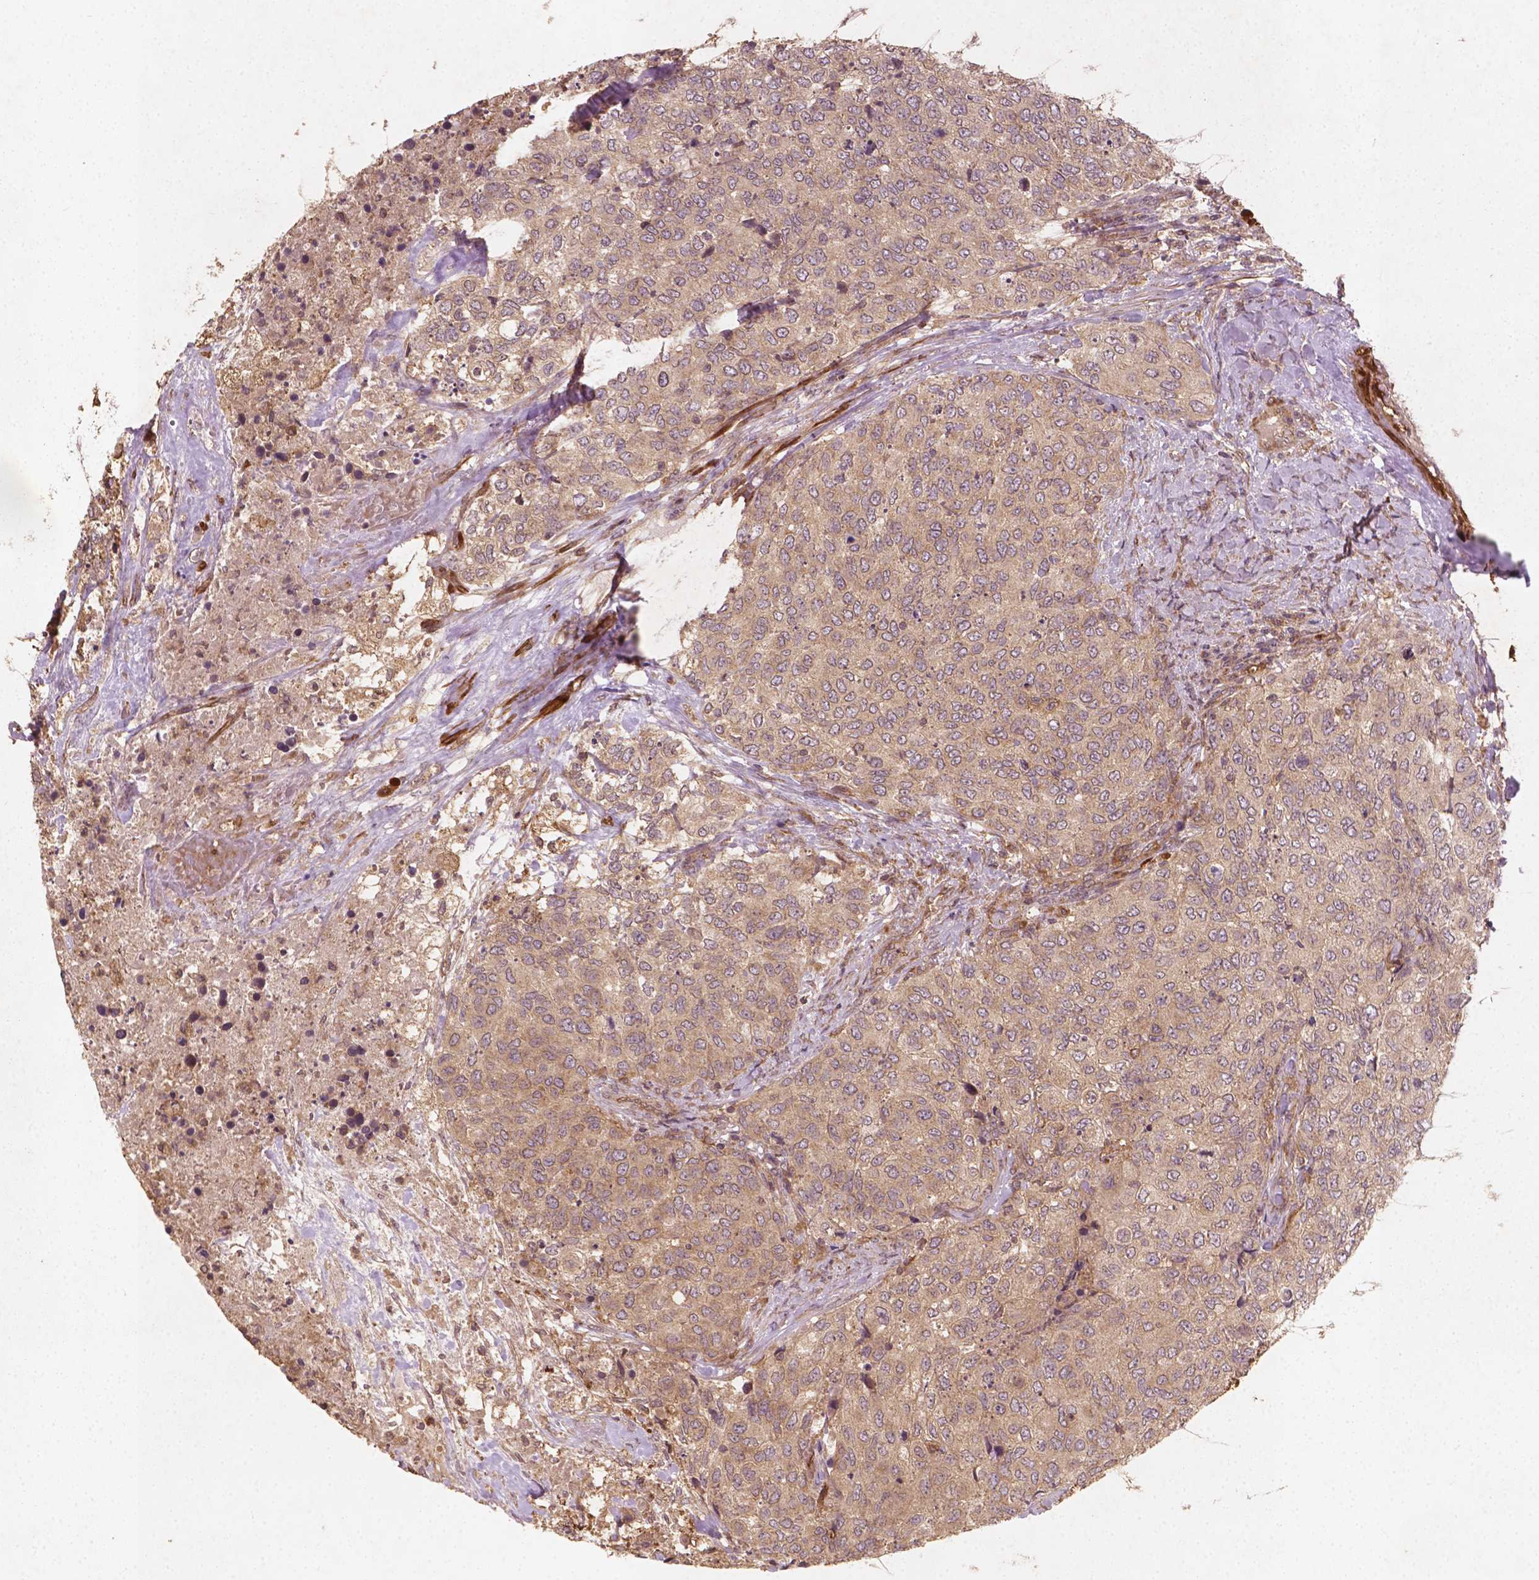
{"staining": {"intensity": "weak", "quantity": ">75%", "location": "cytoplasmic/membranous"}, "tissue": "urothelial cancer", "cell_type": "Tumor cells", "image_type": "cancer", "snomed": [{"axis": "morphology", "description": "Urothelial carcinoma, High grade"}, {"axis": "topography", "description": "Urinary bladder"}], "caption": "Weak cytoplasmic/membranous staining for a protein is appreciated in about >75% of tumor cells of urothelial cancer using immunohistochemistry.", "gene": "CYFIP2", "patient": {"sex": "female", "age": 78}}